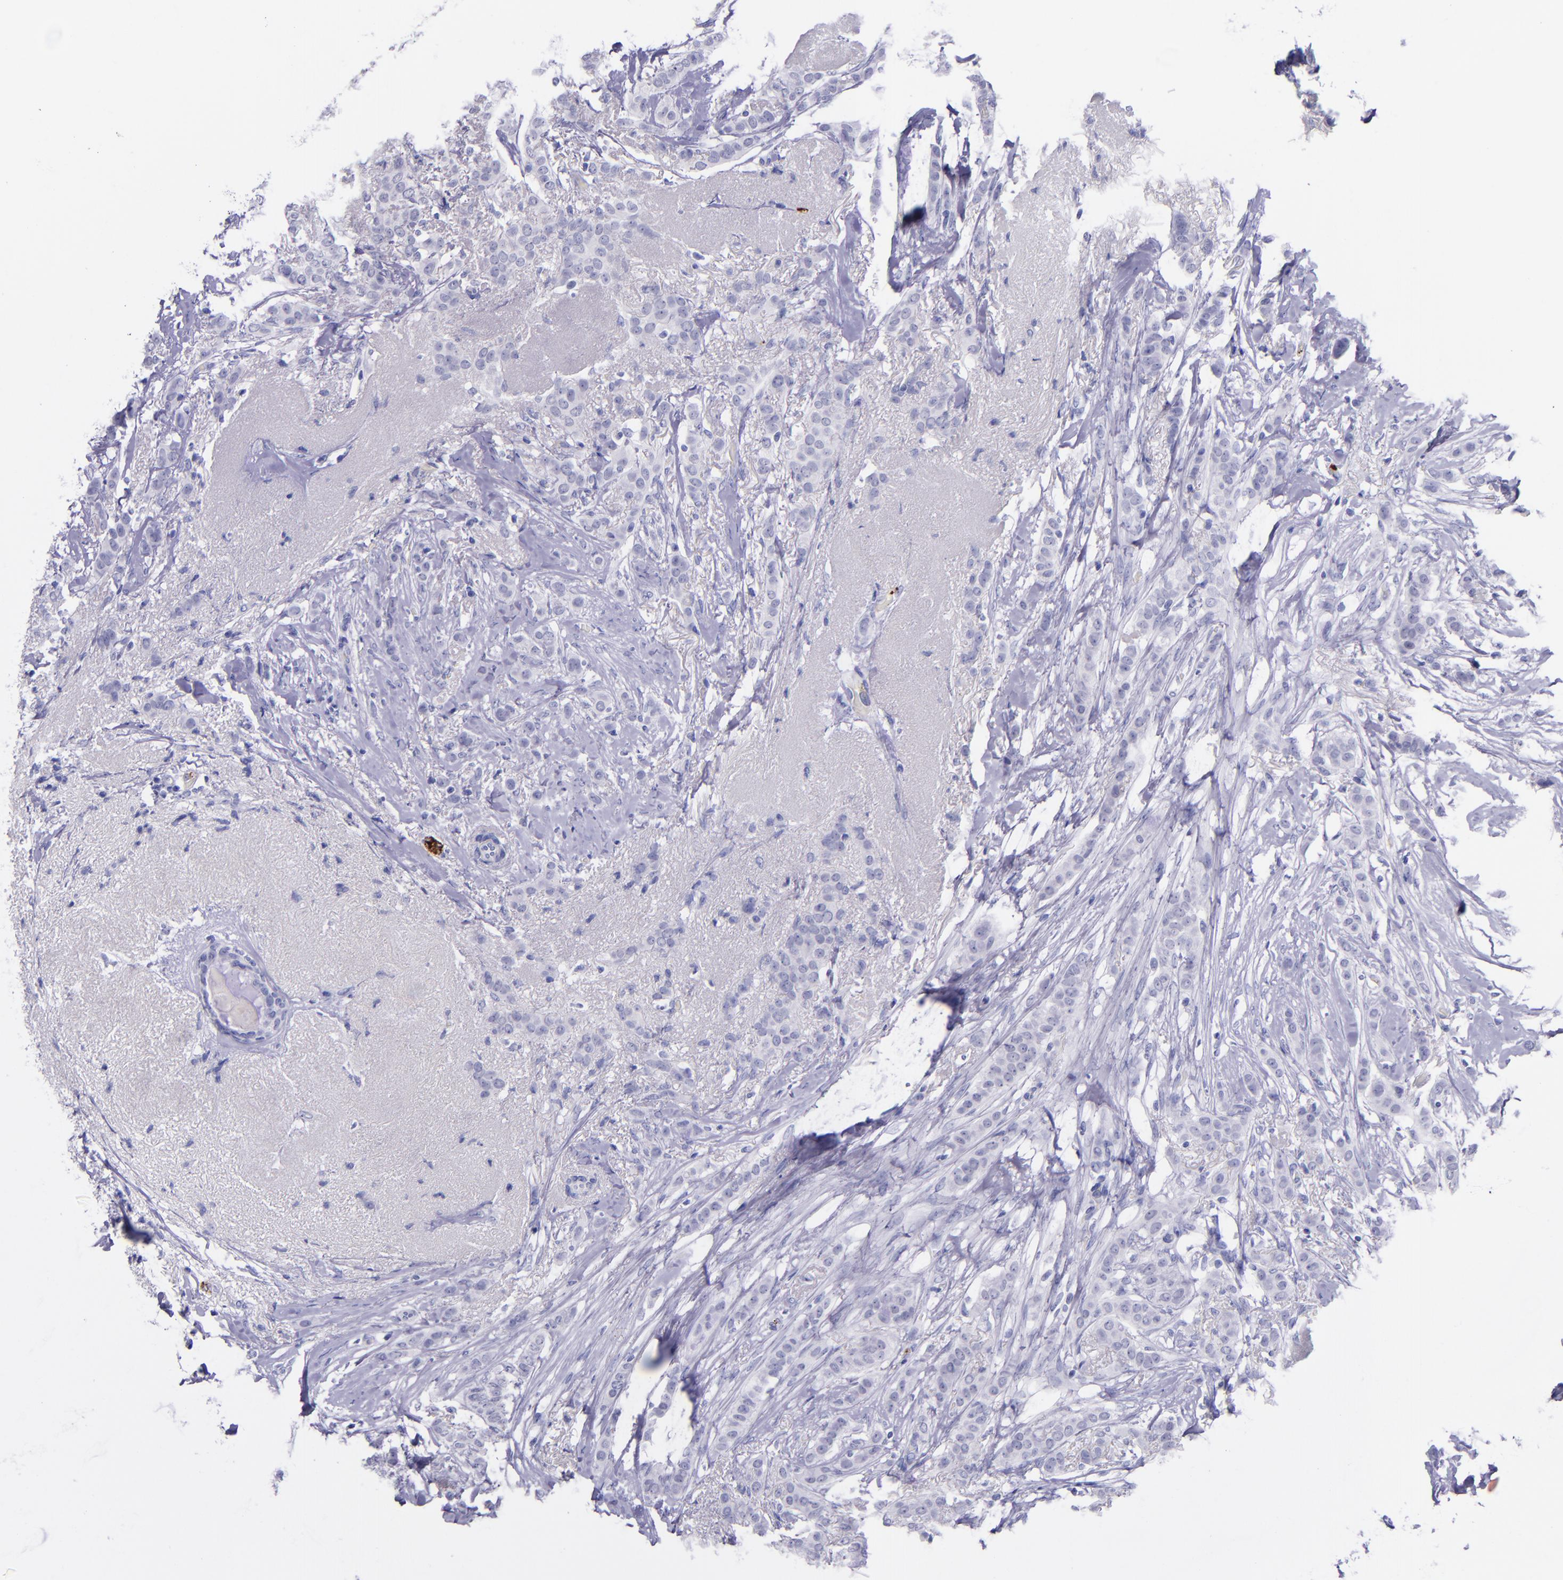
{"staining": {"intensity": "negative", "quantity": "none", "location": "none"}, "tissue": "breast cancer", "cell_type": "Tumor cells", "image_type": "cancer", "snomed": [{"axis": "morphology", "description": "Lobular carcinoma"}, {"axis": "topography", "description": "Breast"}], "caption": "IHC histopathology image of breast lobular carcinoma stained for a protein (brown), which shows no expression in tumor cells.", "gene": "SELE", "patient": {"sex": "female", "age": 55}}